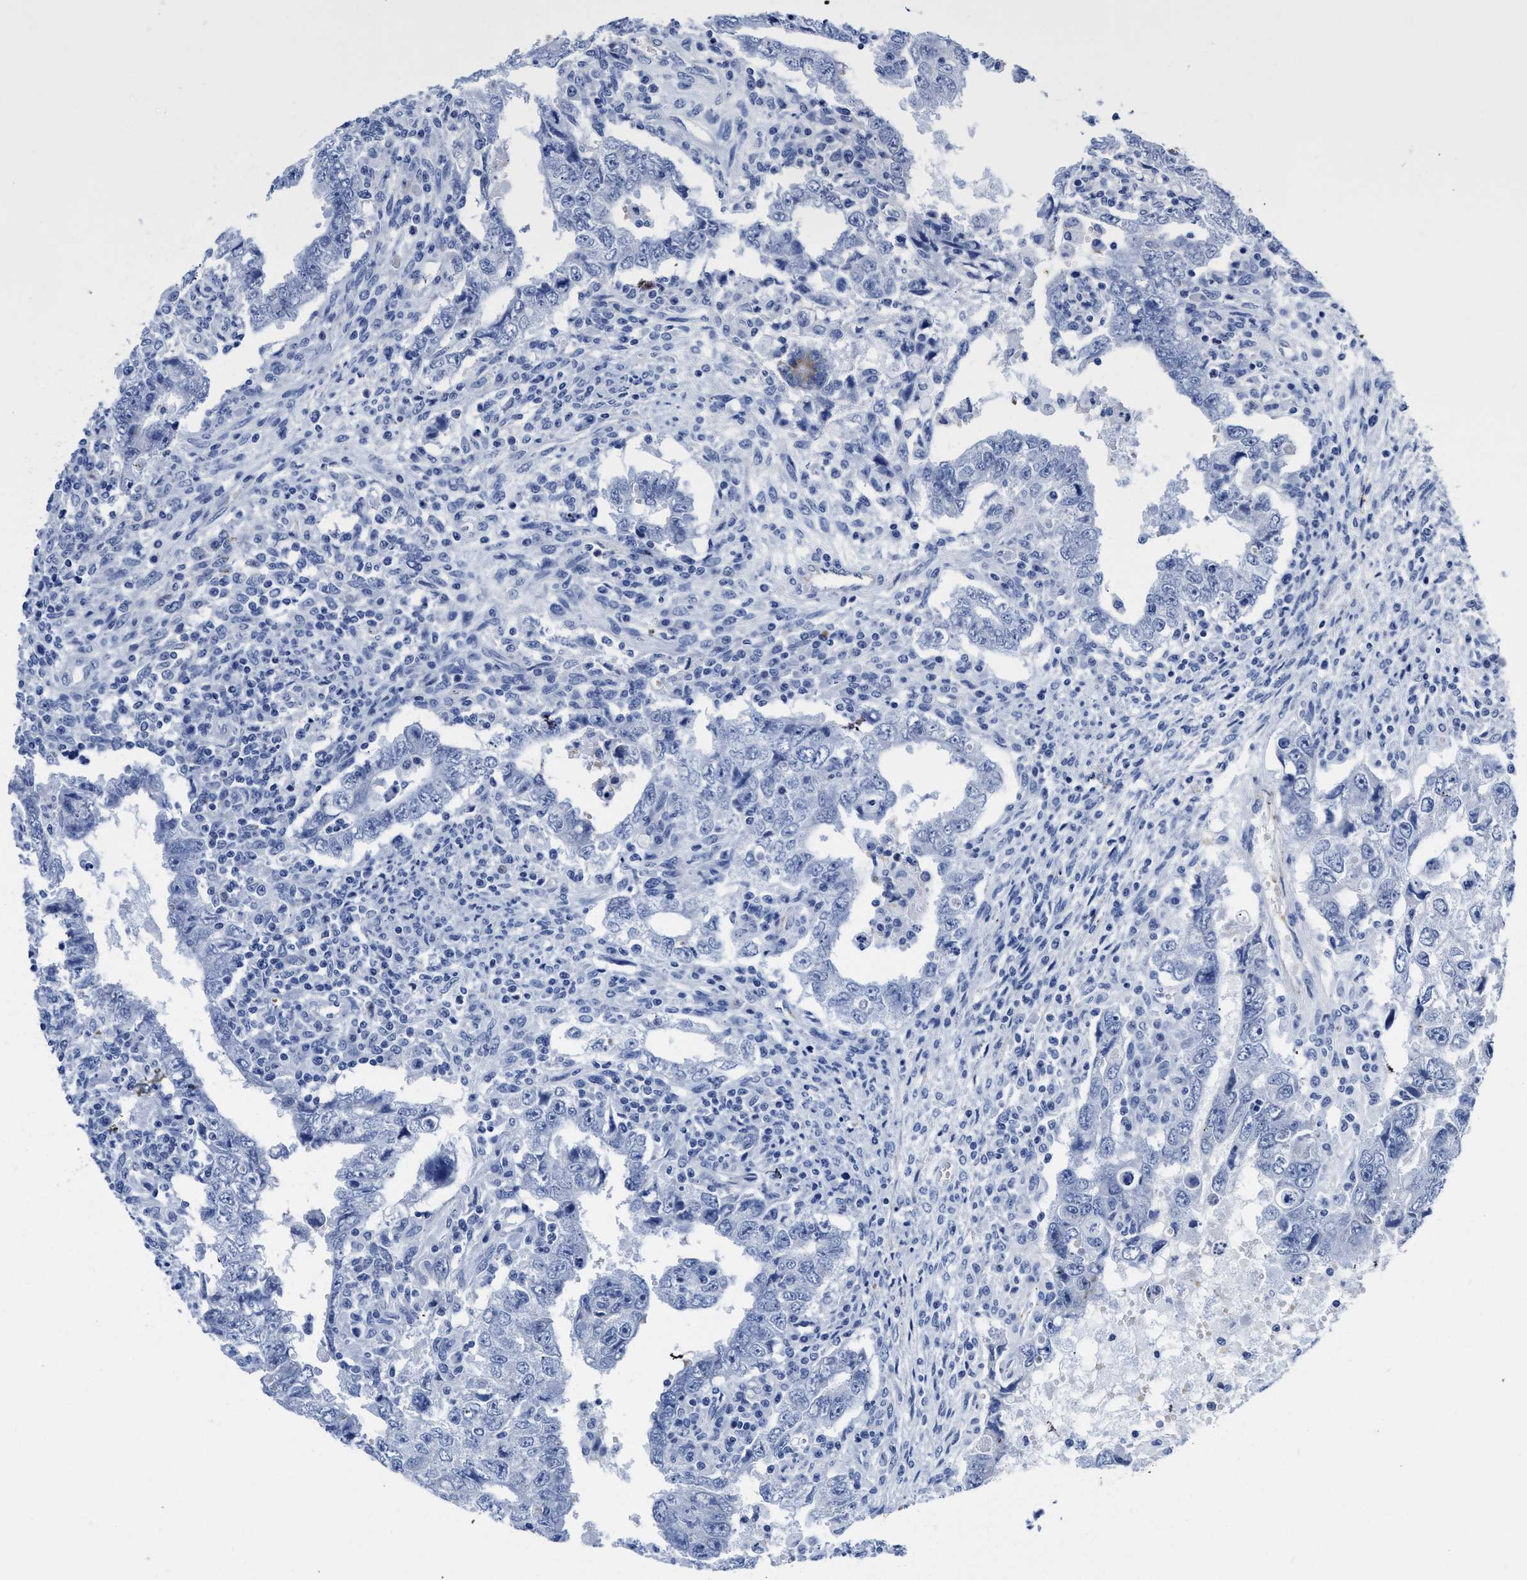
{"staining": {"intensity": "negative", "quantity": "none", "location": "none"}, "tissue": "testis cancer", "cell_type": "Tumor cells", "image_type": "cancer", "snomed": [{"axis": "morphology", "description": "Carcinoma, Embryonal, NOS"}, {"axis": "topography", "description": "Testis"}], "caption": "High magnification brightfield microscopy of testis embryonal carcinoma stained with DAB (3,3'-diaminobenzidine) (brown) and counterstained with hematoxylin (blue): tumor cells show no significant expression.", "gene": "KCNMB3", "patient": {"sex": "male", "age": 26}}